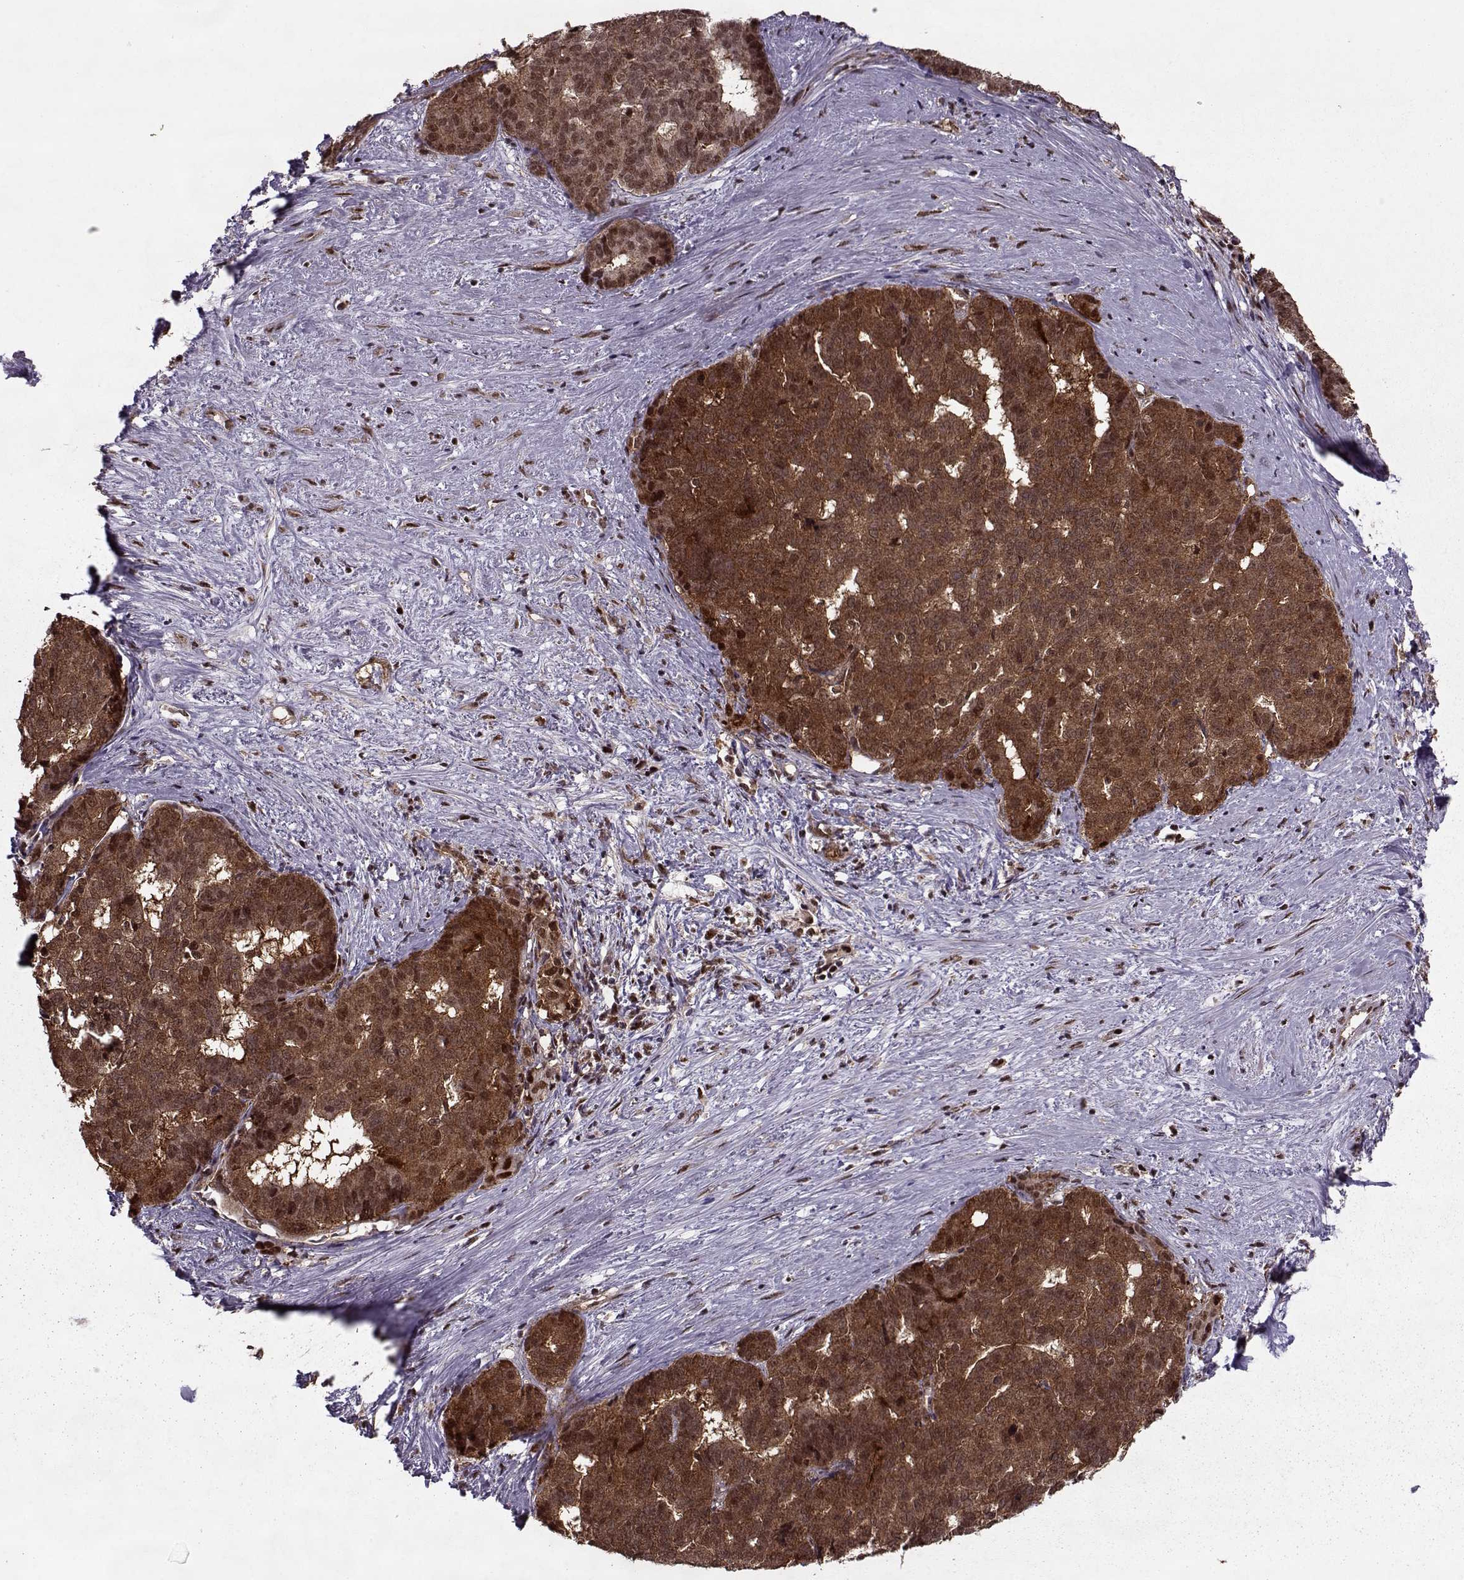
{"staining": {"intensity": "strong", "quantity": ">75%", "location": "cytoplasmic/membranous,nuclear"}, "tissue": "liver cancer", "cell_type": "Tumor cells", "image_type": "cancer", "snomed": [{"axis": "morphology", "description": "Cholangiocarcinoma"}, {"axis": "topography", "description": "Liver"}], "caption": "The image demonstrates immunohistochemical staining of cholangiocarcinoma (liver). There is strong cytoplasmic/membranous and nuclear positivity is appreciated in about >75% of tumor cells. (Brightfield microscopy of DAB IHC at high magnification).", "gene": "PSMA7", "patient": {"sex": "female", "age": 47}}